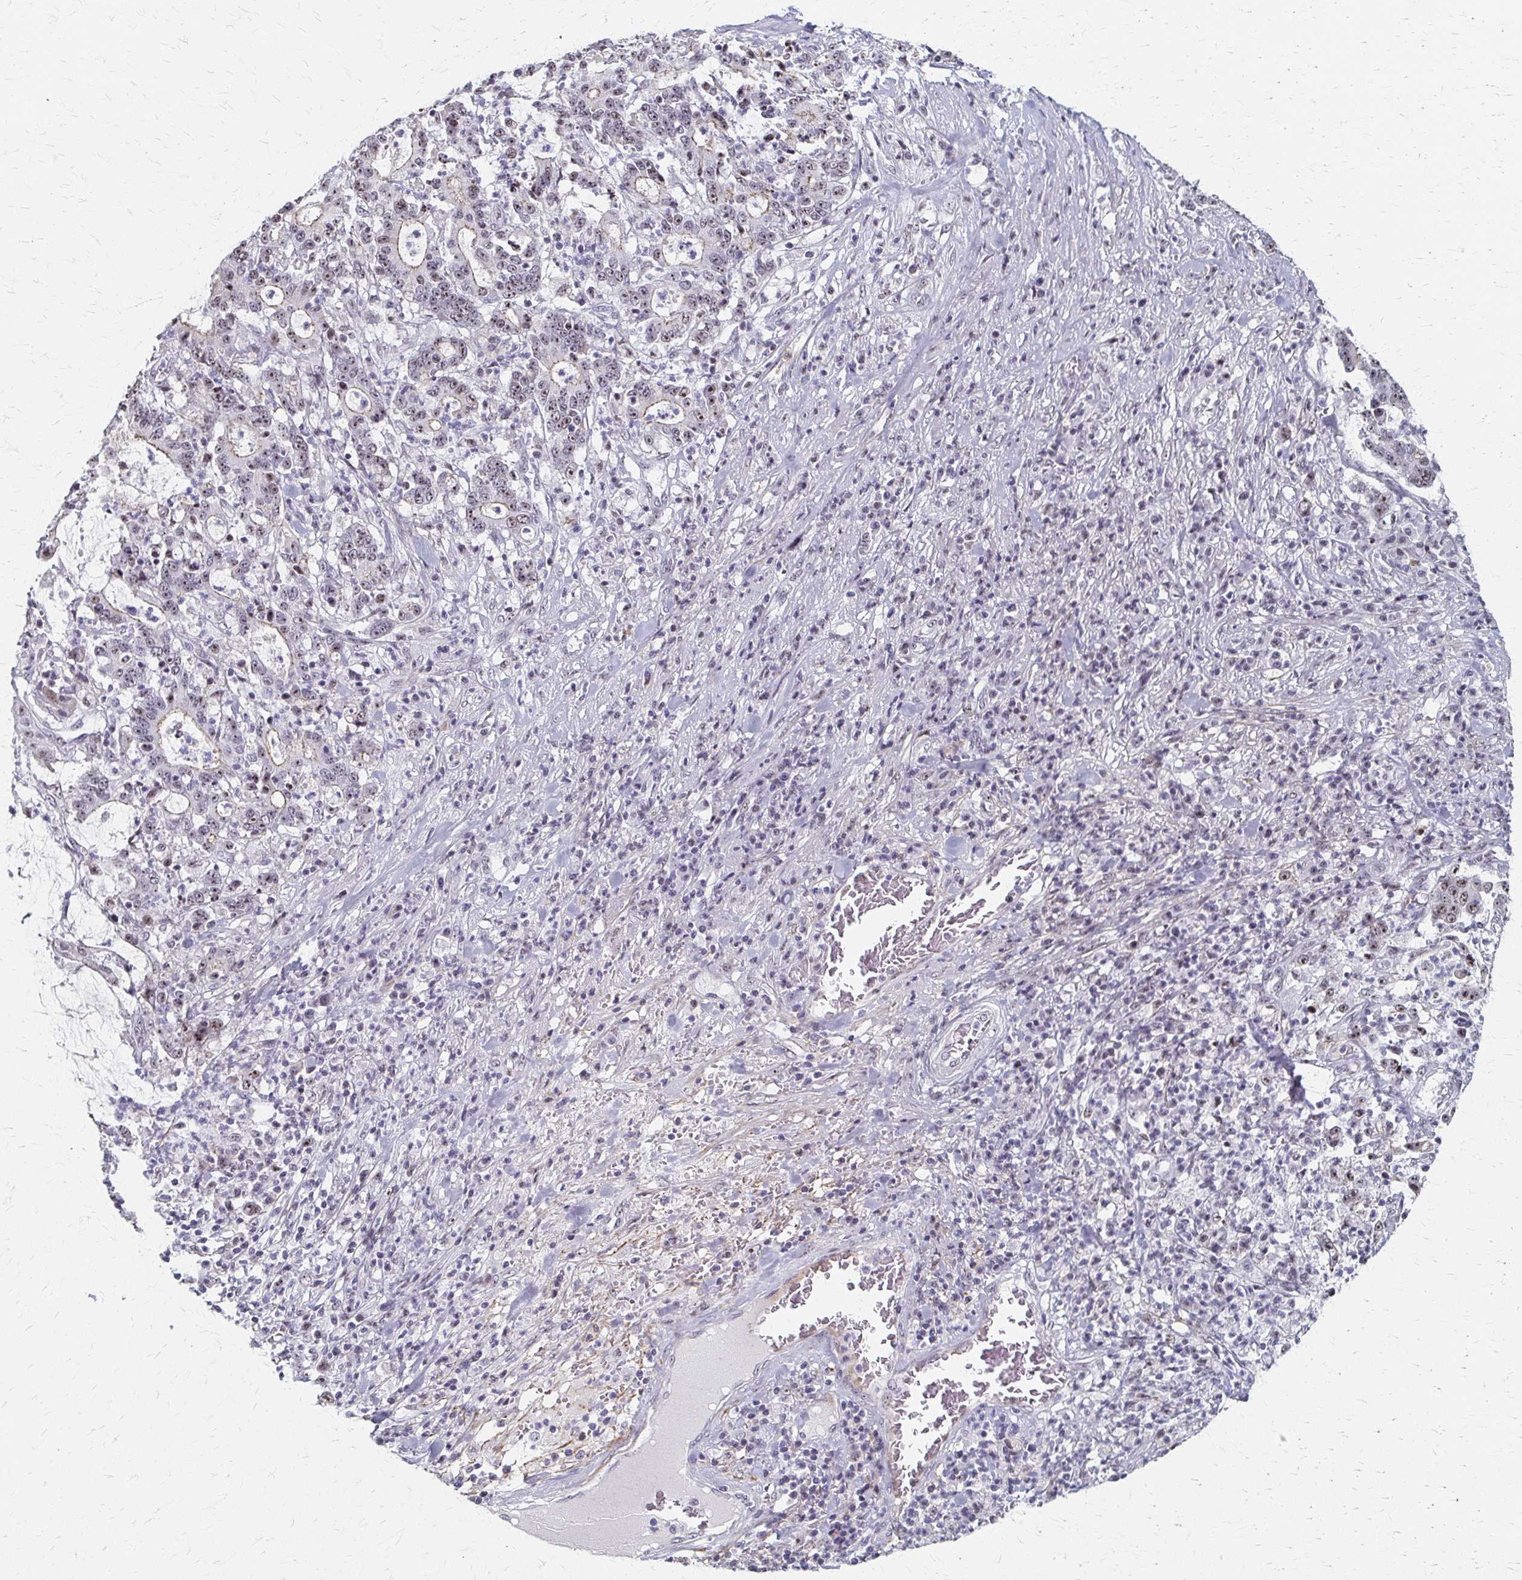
{"staining": {"intensity": "weak", "quantity": "<25%", "location": "nuclear"}, "tissue": "stomach cancer", "cell_type": "Tumor cells", "image_type": "cancer", "snomed": [{"axis": "morphology", "description": "Adenocarcinoma, NOS"}, {"axis": "topography", "description": "Stomach, upper"}], "caption": "A high-resolution micrograph shows IHC staining of stomach adenocarcinoma, which demonstrates no significant staining in tumor cells.", "gene": "PES1", "patient": {"sex": "male", "age": 68}}